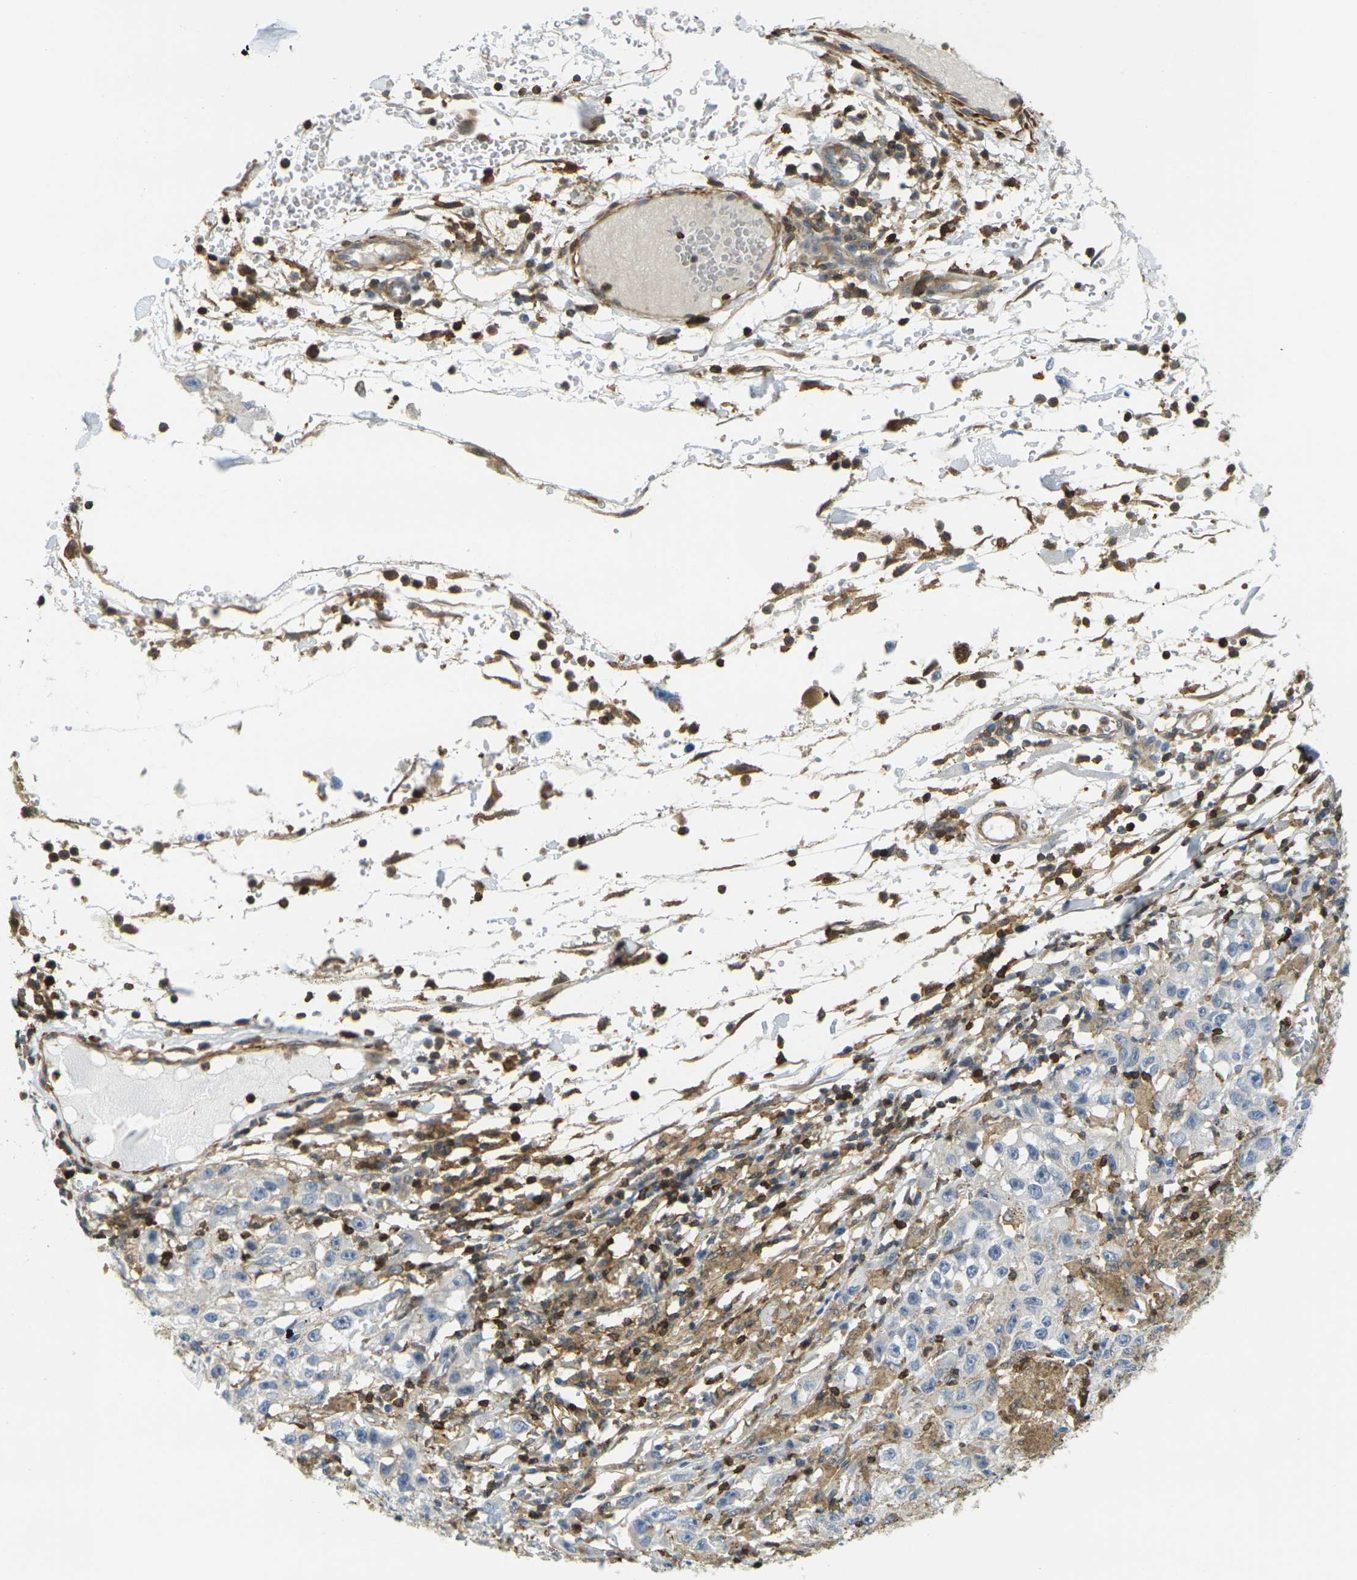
{"staining": {"intensity": "negative", "quantity": "none", "location": "none"}, "tissue": "melanoma", "cell_type": "Tumor cells", "image_type": "cancer", "snomed": [{"axis": "morphology", "description": "Malignant melanoma in situ"}, {"axis": "morphology", "description": "Malignant melanoma, NOS"}, {"axis": "topography", "description": "Skin"}], "caption": "Tumor cells show no significant positivity in malignant melanoma in situ. (Immunohistochemistry (ihc), brightfield microscopy, high magnification).", "gene": "LASP1", "patient": {"sex": "female", "age": 88}}